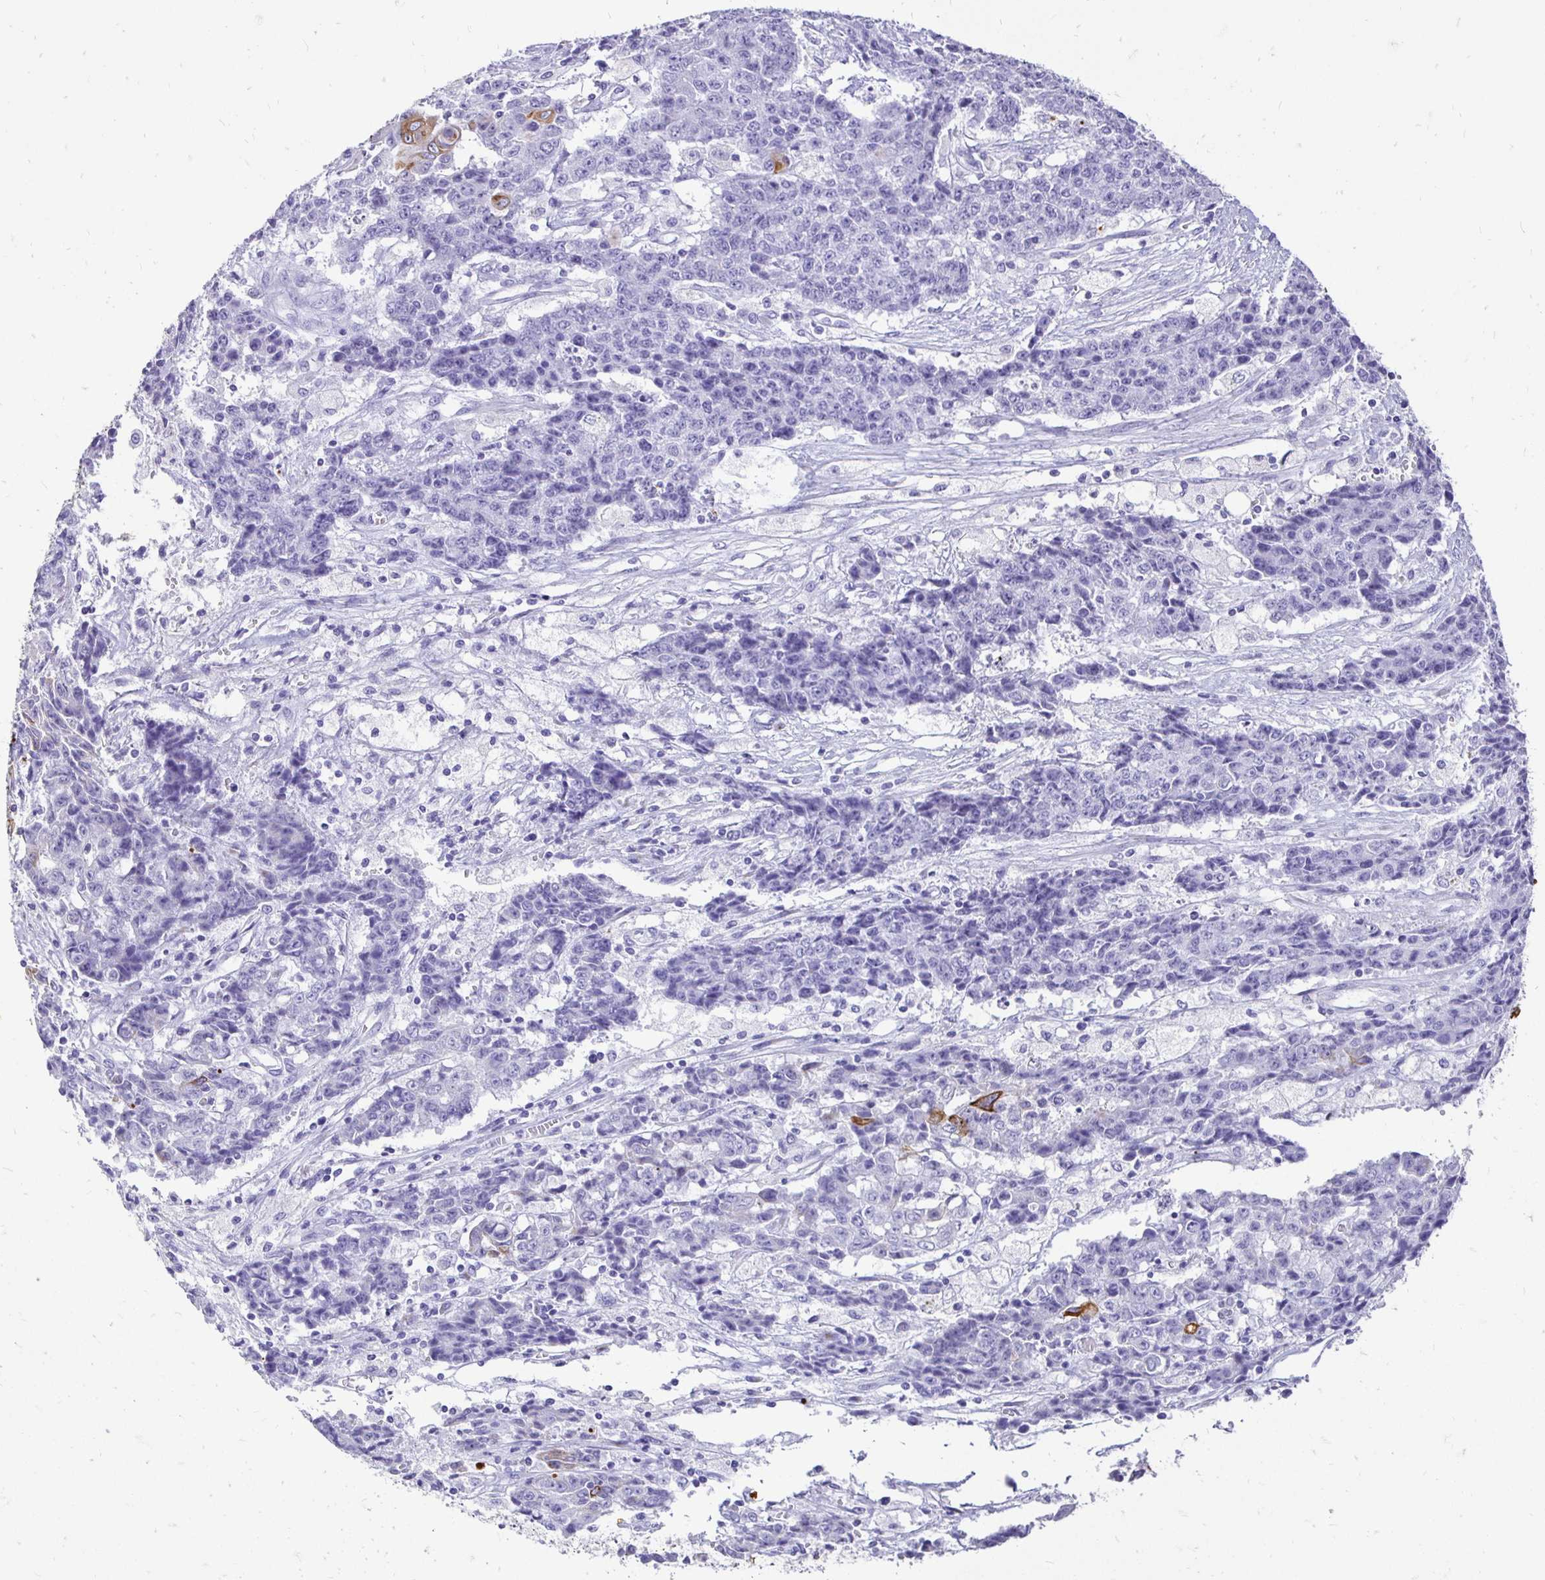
{"staining": {"intensity": "moderate", "quantity": "<25%", "location": "cytoplasmic/membranous"}, "tissue": "ovarian cancer", "cell_type": "Tumor cells", "image_type": "cancer", "snomed": [{"axis": "morphology", "description": "Carcinoma, endometroid"}, {"axis": "topography", "description": "Ovary"}], "caption": "This is a micrograph of immunohistochemistry staining of ovarian cancer, which shows moderate expression in the cytoplasmic/membranous of tumor cells.", "gene": "TAF1D", "patient": {"sex": "female", "age": 42}}